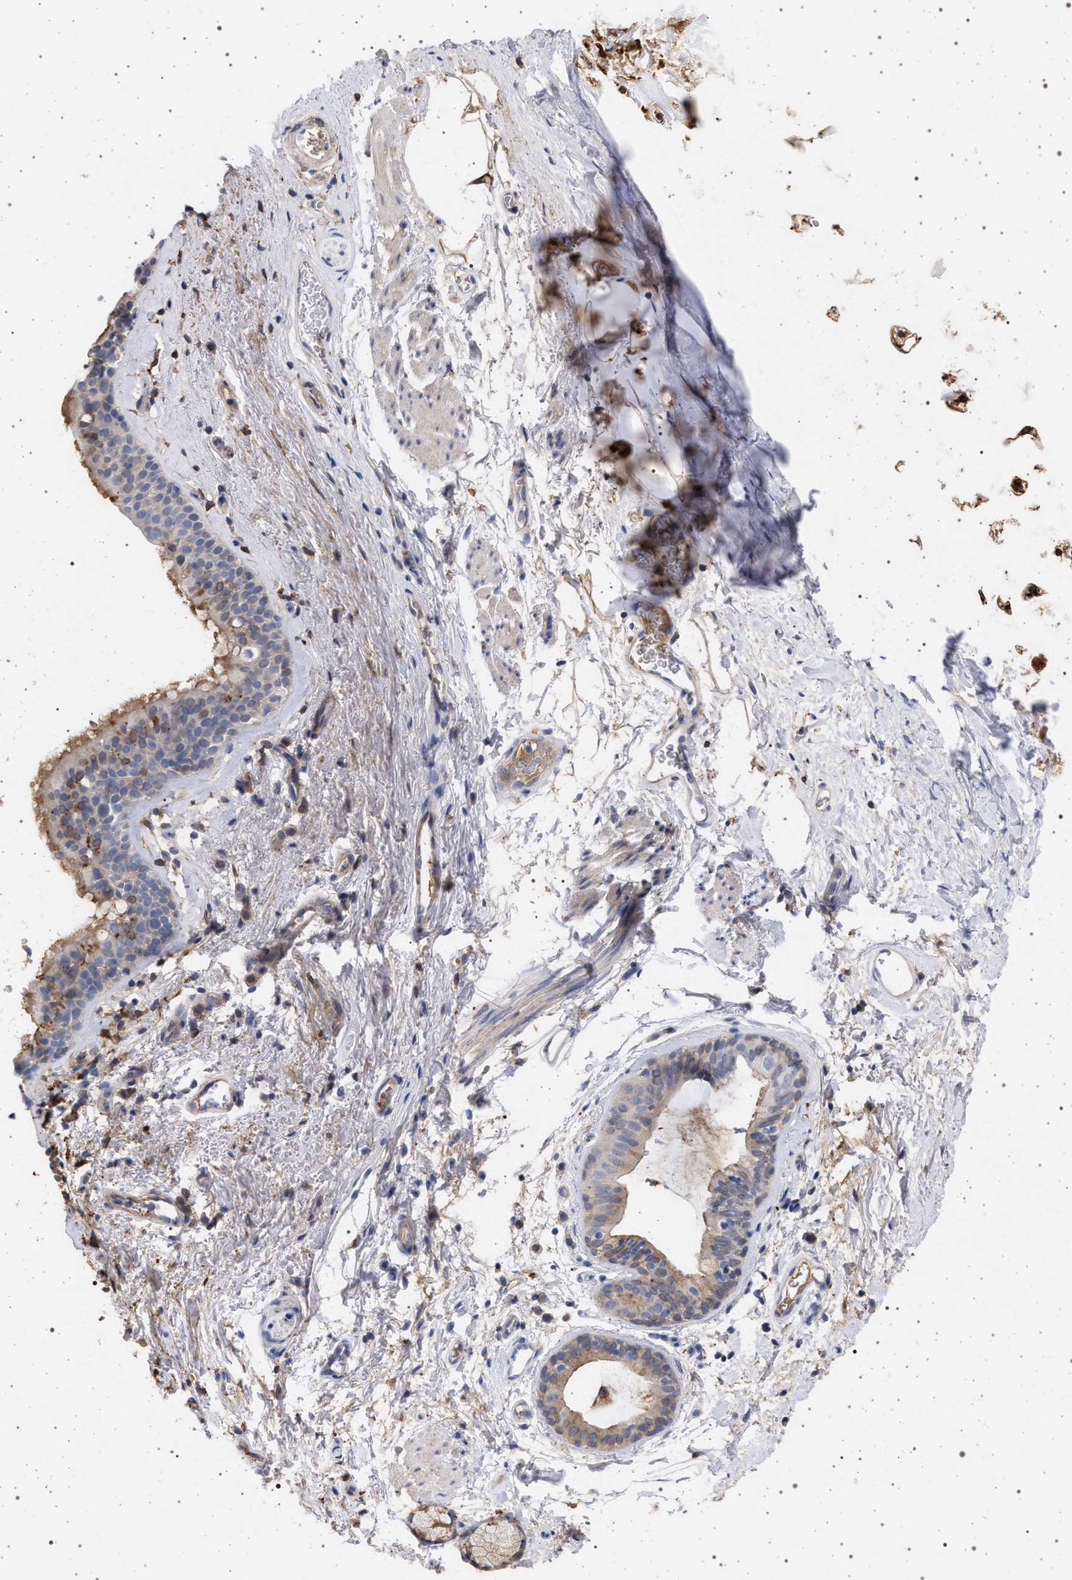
{"staining": {"intensity": "weak", "quantity": "<25%", "location": "cytoplasmic/membranous"}, "tissue": "bronchus", "cell_type": "Respiratory epithelial cells", "image_type": "normal", "snomed": [{"axis": "morphology", "description": "Normal tissue, NOS"}, {"axis": "topography", "description": "Cartilage tissue"}, {"axis": "topography", "description": "Bronchus"}], "caption": "There is no significant positivity in respiratory epithelial cells of bronchus. (Brightfield microscopy of DAB (3,3'-diaminobenzidine) immunohistochemistry at high magnification).", "gene": "PLG", "patient": {"sex": "female", "age": 53}}